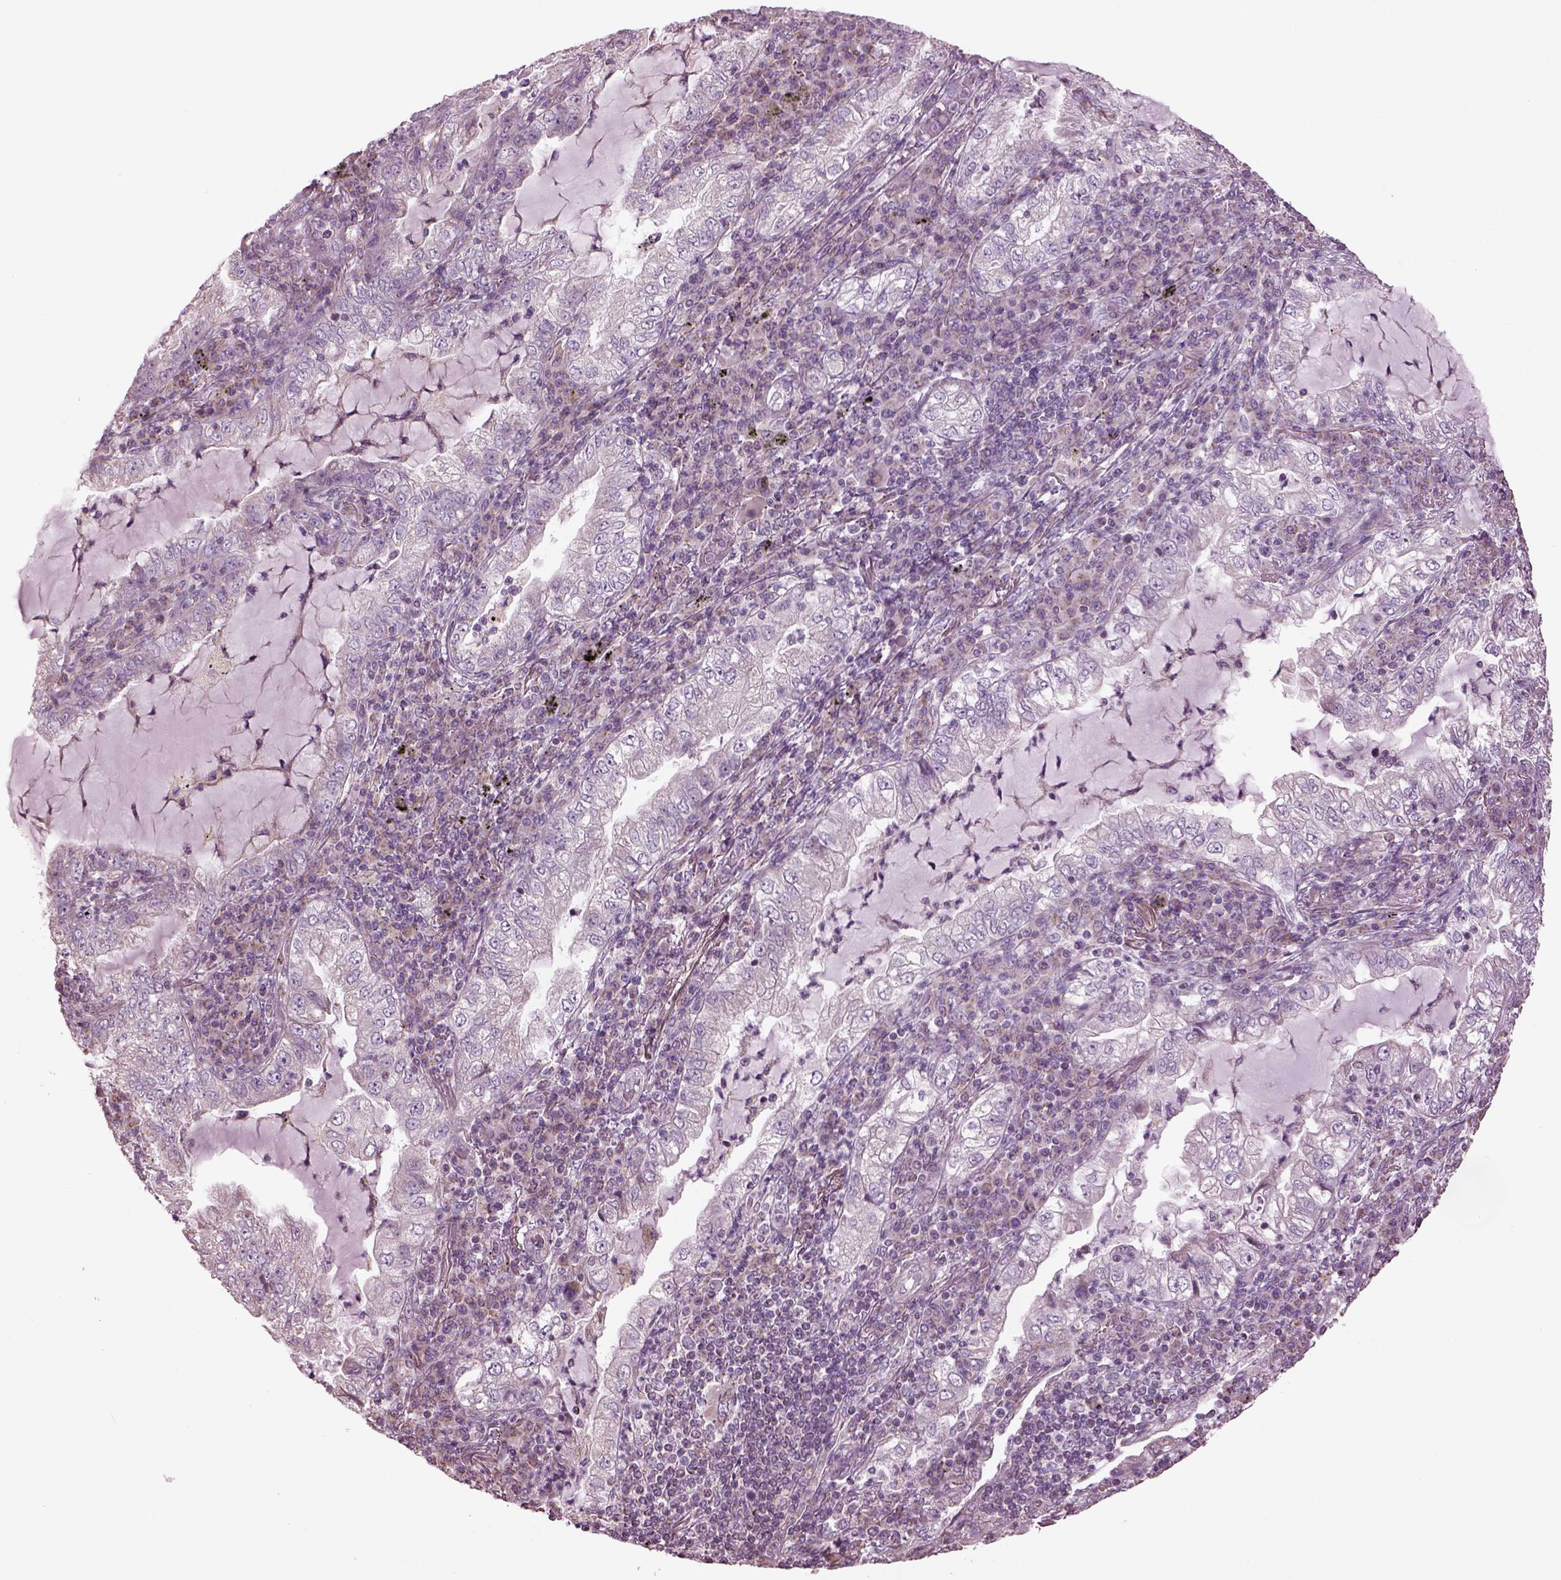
{"staining": {"intensity": "negative", "quantity": "none", "location": "none"}, "tissue": "lung cancer", "cell_type": "Tumor cells", "image_type": "cancer", "snomed": [{"axis": "morphology", "description": "Adenocarcinoma, NOS"}, {"axis": "topography", "description": "Lung"}], "caption": "Histopathology image shows no significant protein staining in tumor cells of adenocarcinoma (lung).", "gene": "SPATA7", "patient": {"sex": "female", "age": 73}}